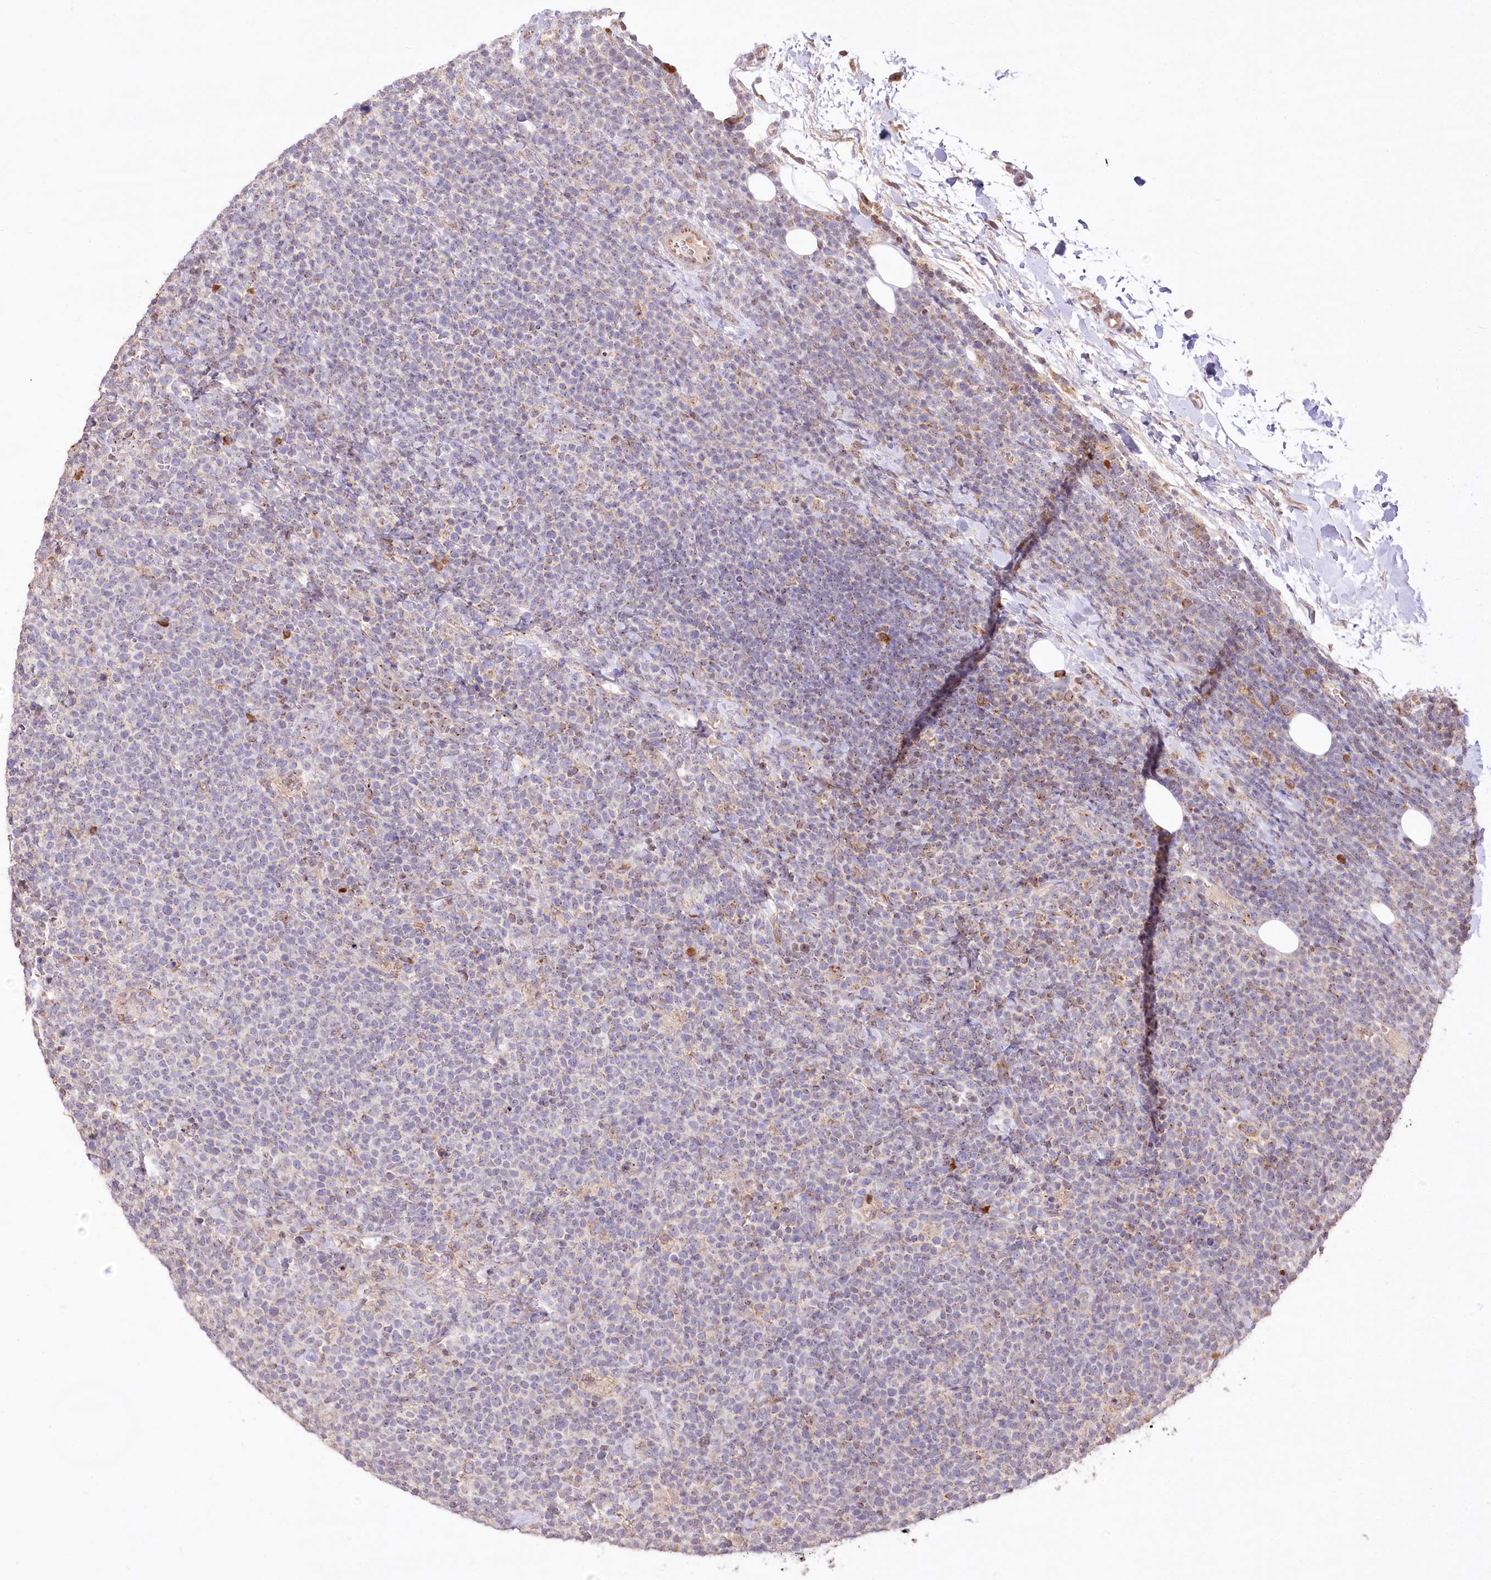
{"staining": {"intensity": "negative", "quantity": "none", "location": "none"}, "tissue": "lymphoma", "cell_type": "Tumor cells", "image_type": "cancer", "snomed": [{"axis": "morphology", "description": "Malignant lymphoma, non-Hodgkin's type, High grade"}, {"axis": "topography", "description": "Lymph node"}], "caption": "Immunohistochemical staining of lymphoma exhibits no significant staining in tumor cells.", "gene": "STT3B", "patient": {"sex": "male", "age": 61}}